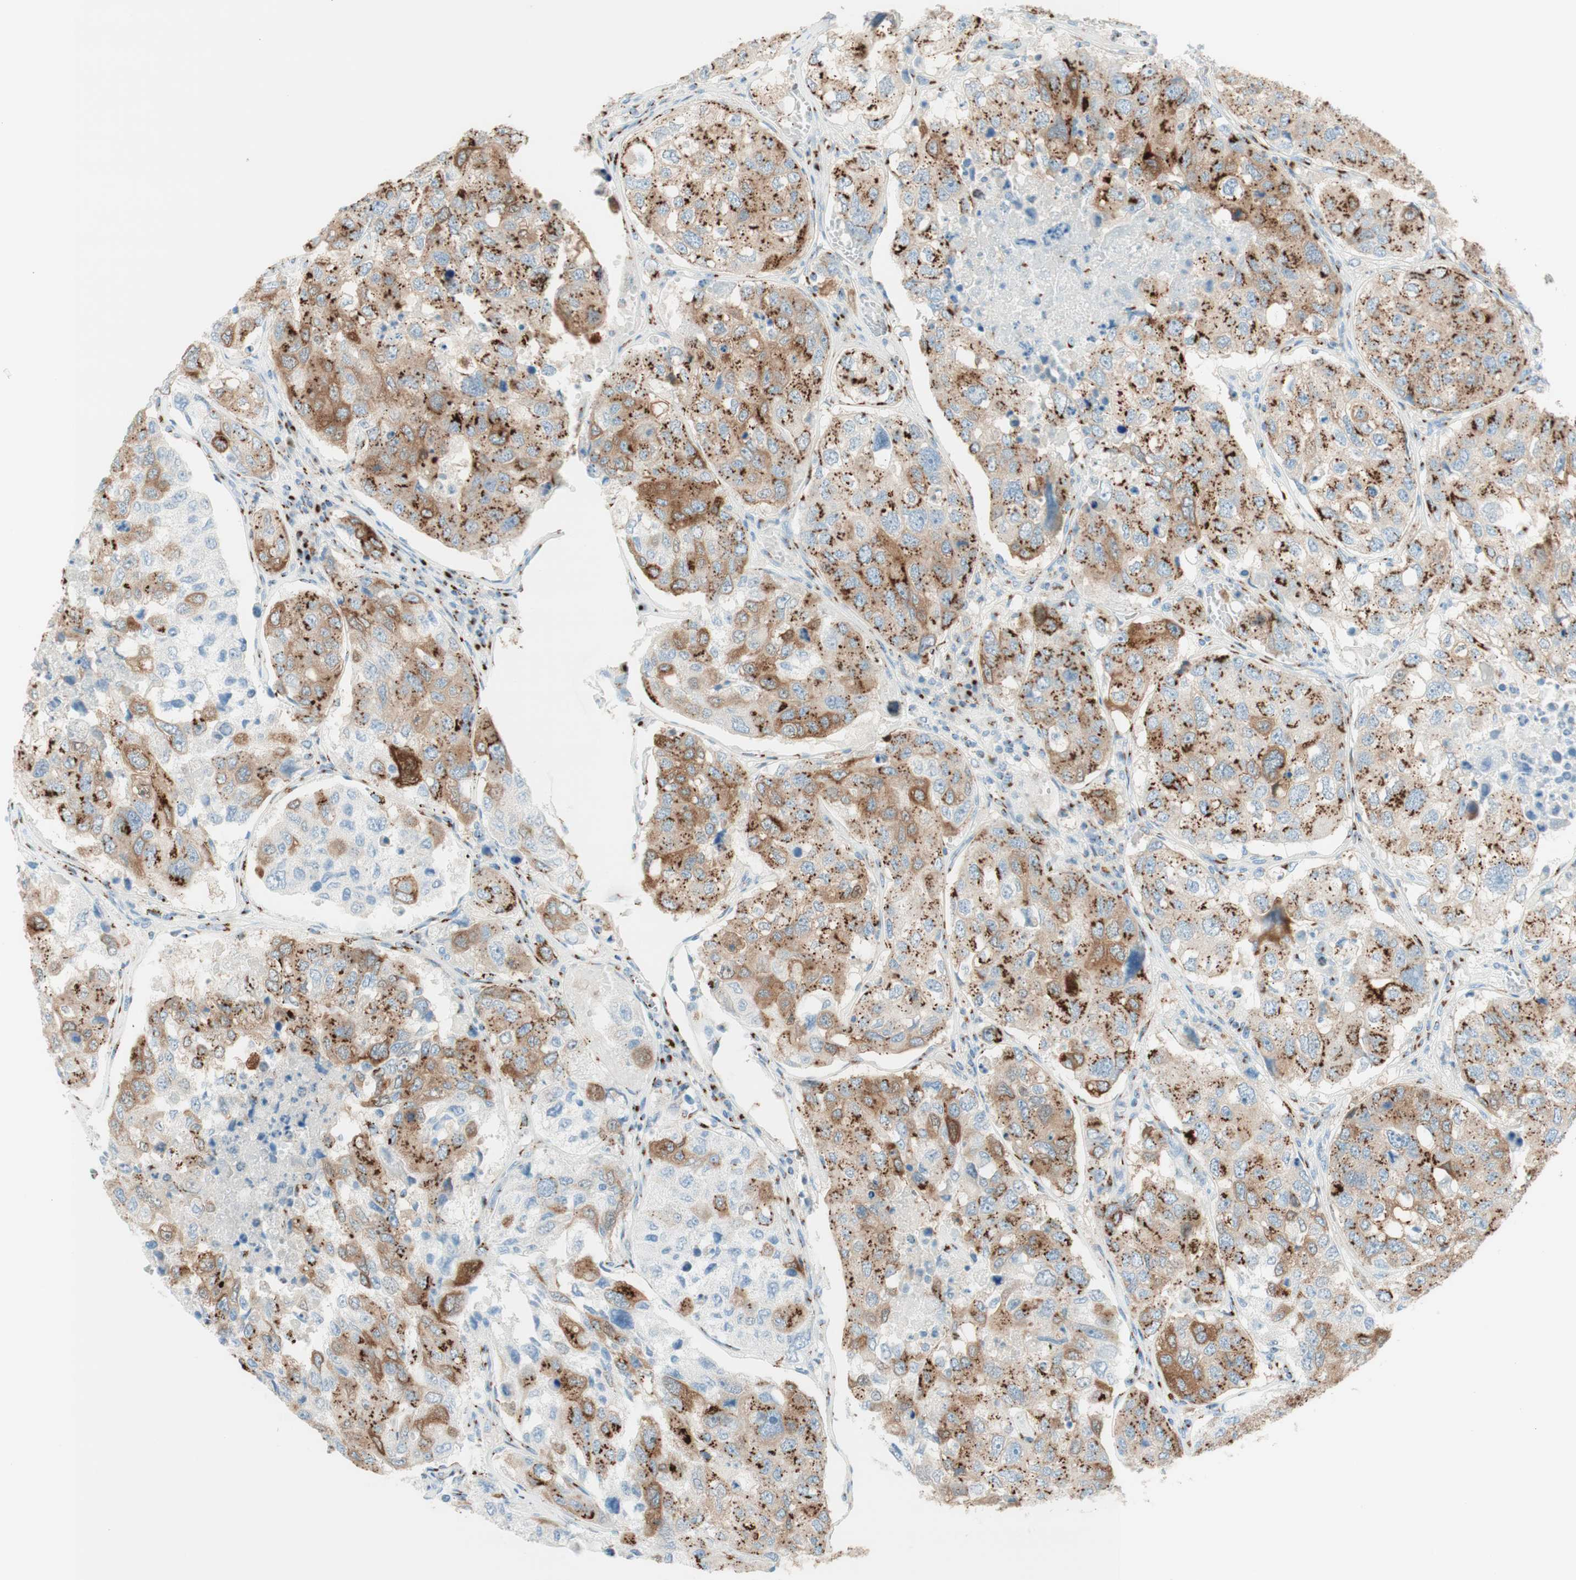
{"staining": {"intensity": "strong", "quantity": ">75%", "location": "cytoplasmic/membranous"}, "tissue": "urothelial cancer", "cell_type": "Tumor cells", "image_type": "cancer", "snomed": [{"axis": "morphology", "description": "Urothelial carcinoma, High grade"}, {"axis": "topography", "description": "Lymph node"}, {"axis": "topography", "description": "Urinary bladder"}], "caption": "High-grade urothelial carcinoma was stained to show a protein in brown. There is high levels of strong cytoplasmic/membranous expression in about >75% of tumor cells. The protein of interest is stained brown, and the nuclei are stained in blue (DAB IHC with brightfield microscopy, high magnification).", "gene": "GOLGB1", "patient": {"sex": "male", "age": 51}}